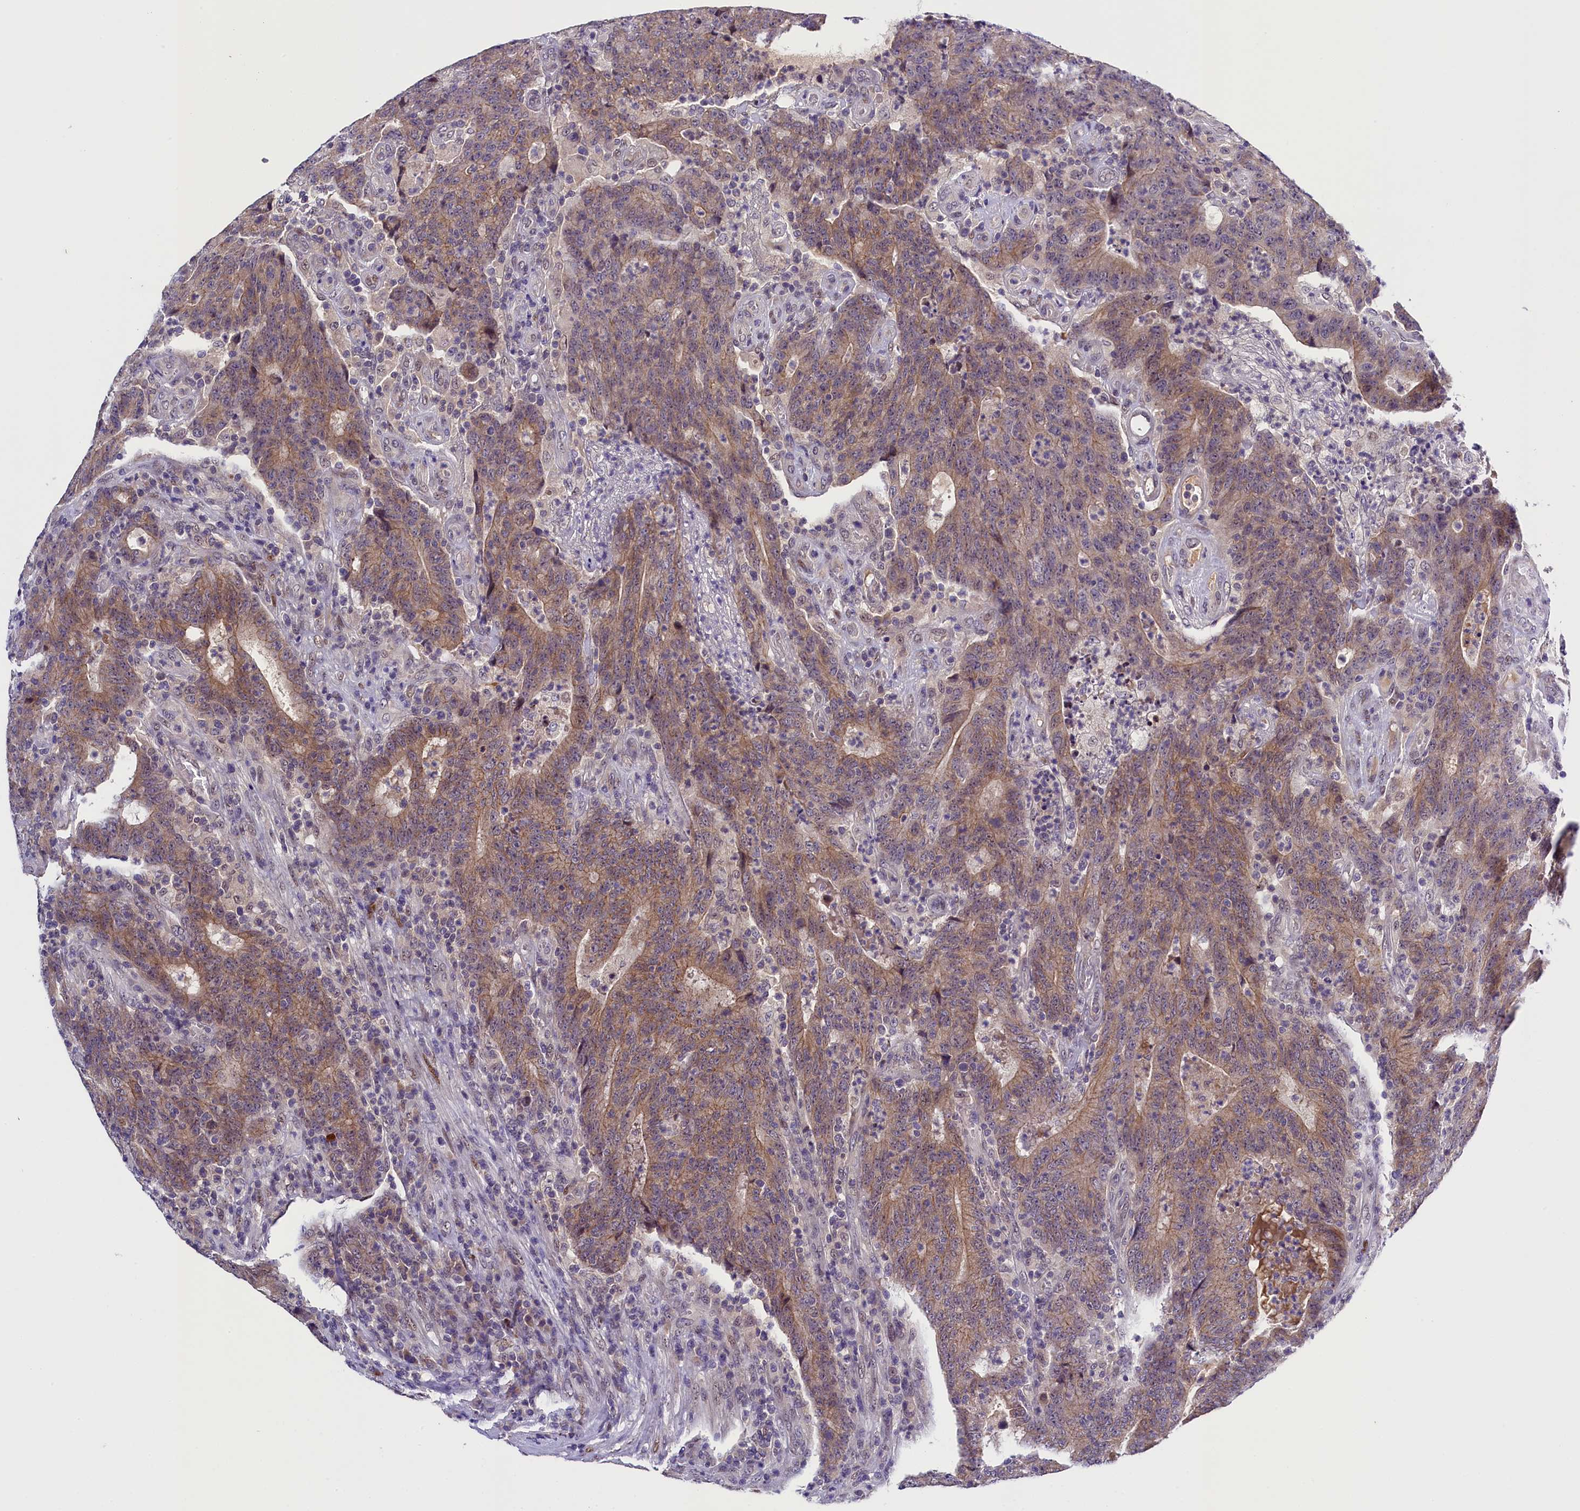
{"staining": {"intensity": "weak", "quantity": ">75%", "location": "cytoplasmic/membranous"}, "tissue": "colorectal cancer", "cell_type": "Tumor cells", "image_type": "cancer", "snomed": [{"axis": "morphology", "description": "Adenocarcinoma, NOS"}, {"axis": "topography", "description": "Colon"}], "caption": "Immunohistochemical staining of colorectal adenocarcinoma demonstrates low levels of weak cytoplasmic/membranous staining in about >75% of tumor cells.", "gene": "ENKD1", "patient": {"sex": "female", "age": 75}}